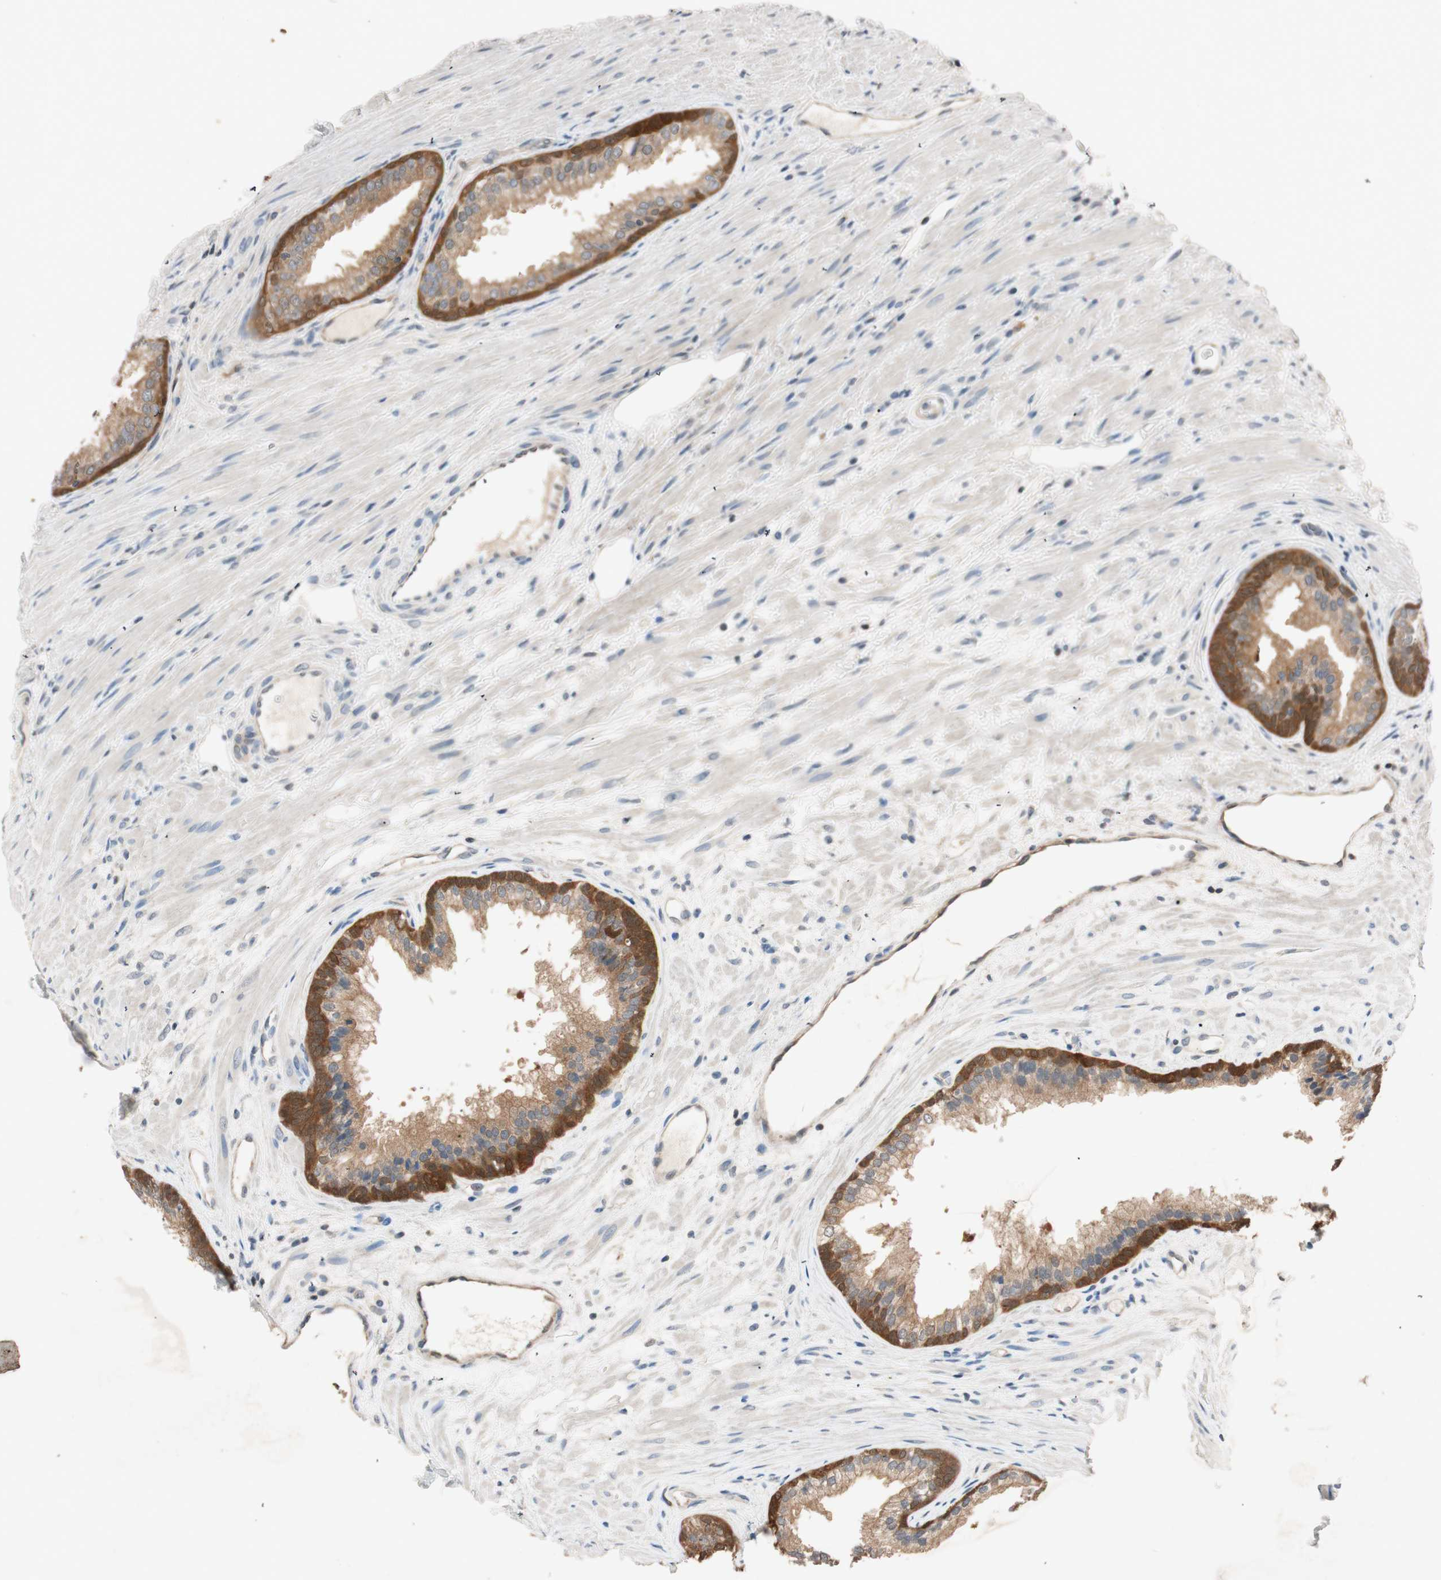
{"staining": {"intensity": "moderate", "quantity": ">75%", "location": "cytoplasmic/membranous"}, "tissue": "prostate", "cell_type": "Glandular cells", "image_type": "normal", "snomed": [{"axis": "morphology", "description": "Normal tissue, NOS"}, {"axis": "topography", "description": "Prostate"}], "caption": "The histopathology image displays a brown stain indicating the presence of a protein in the cytoplasmic/membranous of glandular cells in prostate. The staining was performed using DAB, with brown indicating positive protein expression. Nuclei are stained blue with hematoxylin.", "gene": "SERPINB5", "patient": {"sex": "male", "age": 76}}